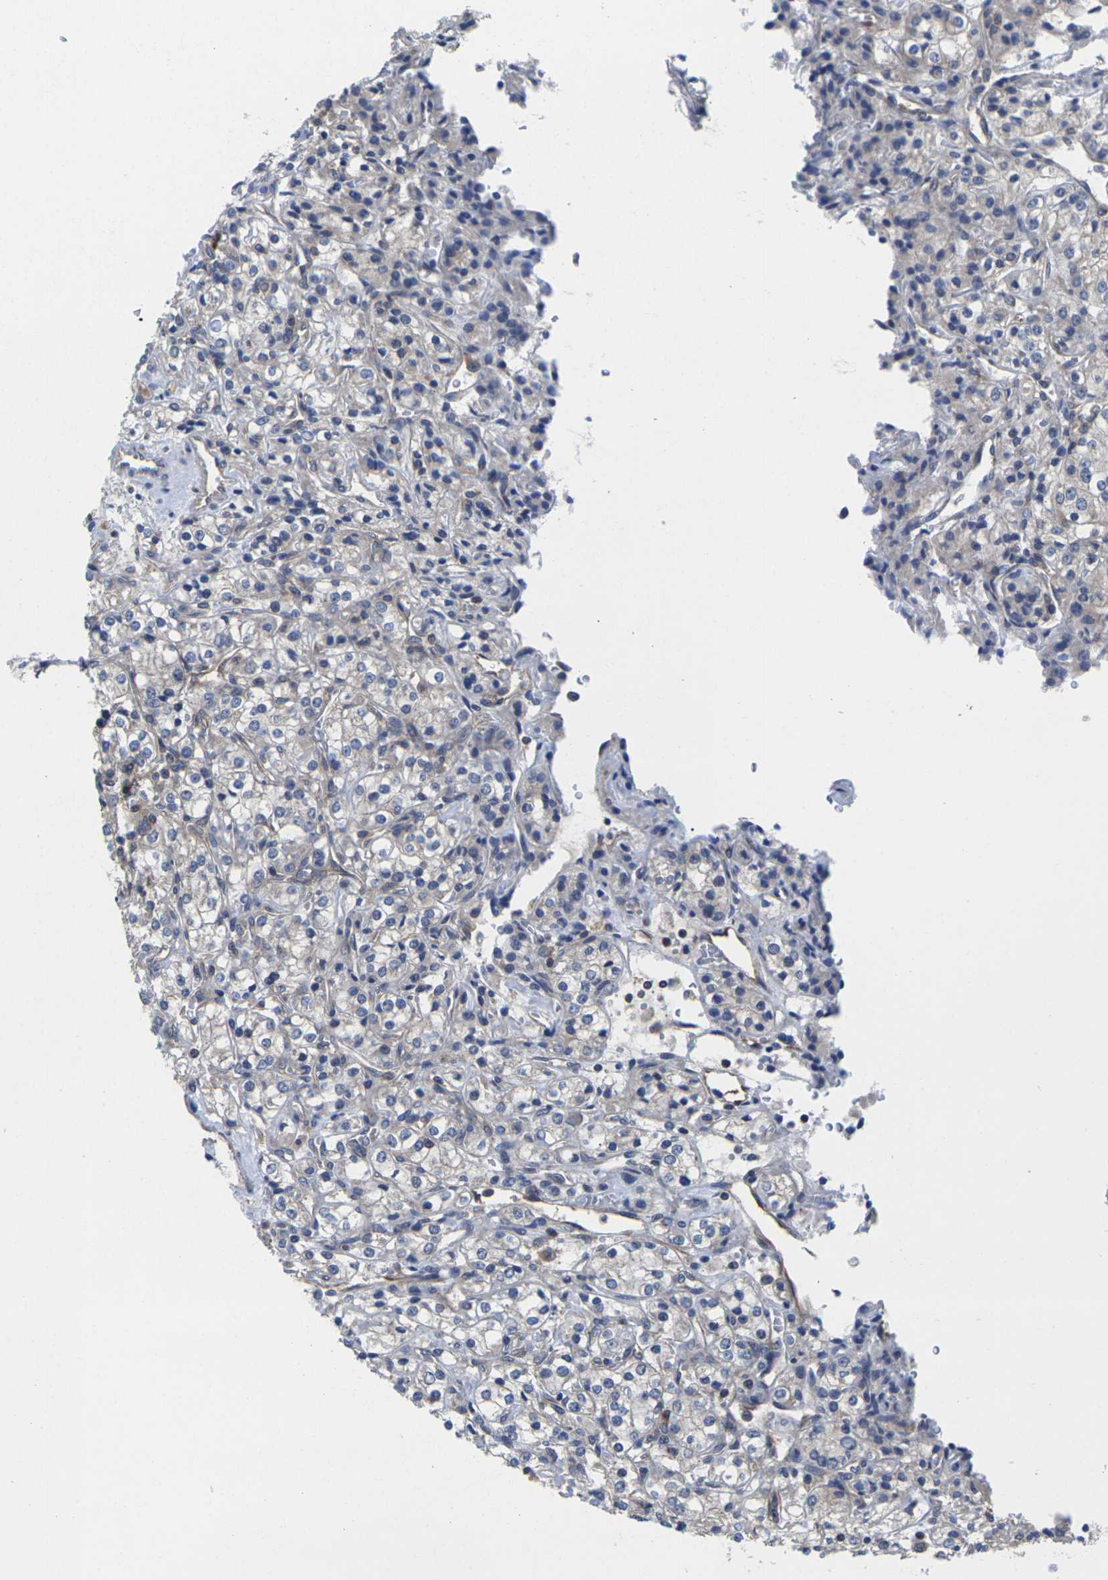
{"staining": {"intensity": "negative", "quantity": "none", "location": "none"}, "tissue": "renal cancer", "cell_type": "Tumor cells", "image_type": "cancer", "snomed": [{"axis": "morphology", "description": "Adenocarcinoma, NOS"}, {"axis": "topography", "description": "Kidney"}], "caption": "Immunohistochemistry micrograph of neoplastic tissue: human adenocarcinoma (renal) stained with DAB (3,3'-diaminobenzidine) reveals no significant protein expression in tumor cells. (DAB (3,3'-diaminobenzidine) immunohistochemistry (IHC) with hematoxylin counter stain).", "gene": "TMCC2", "patient": {"sex": "male", "age": 77}}